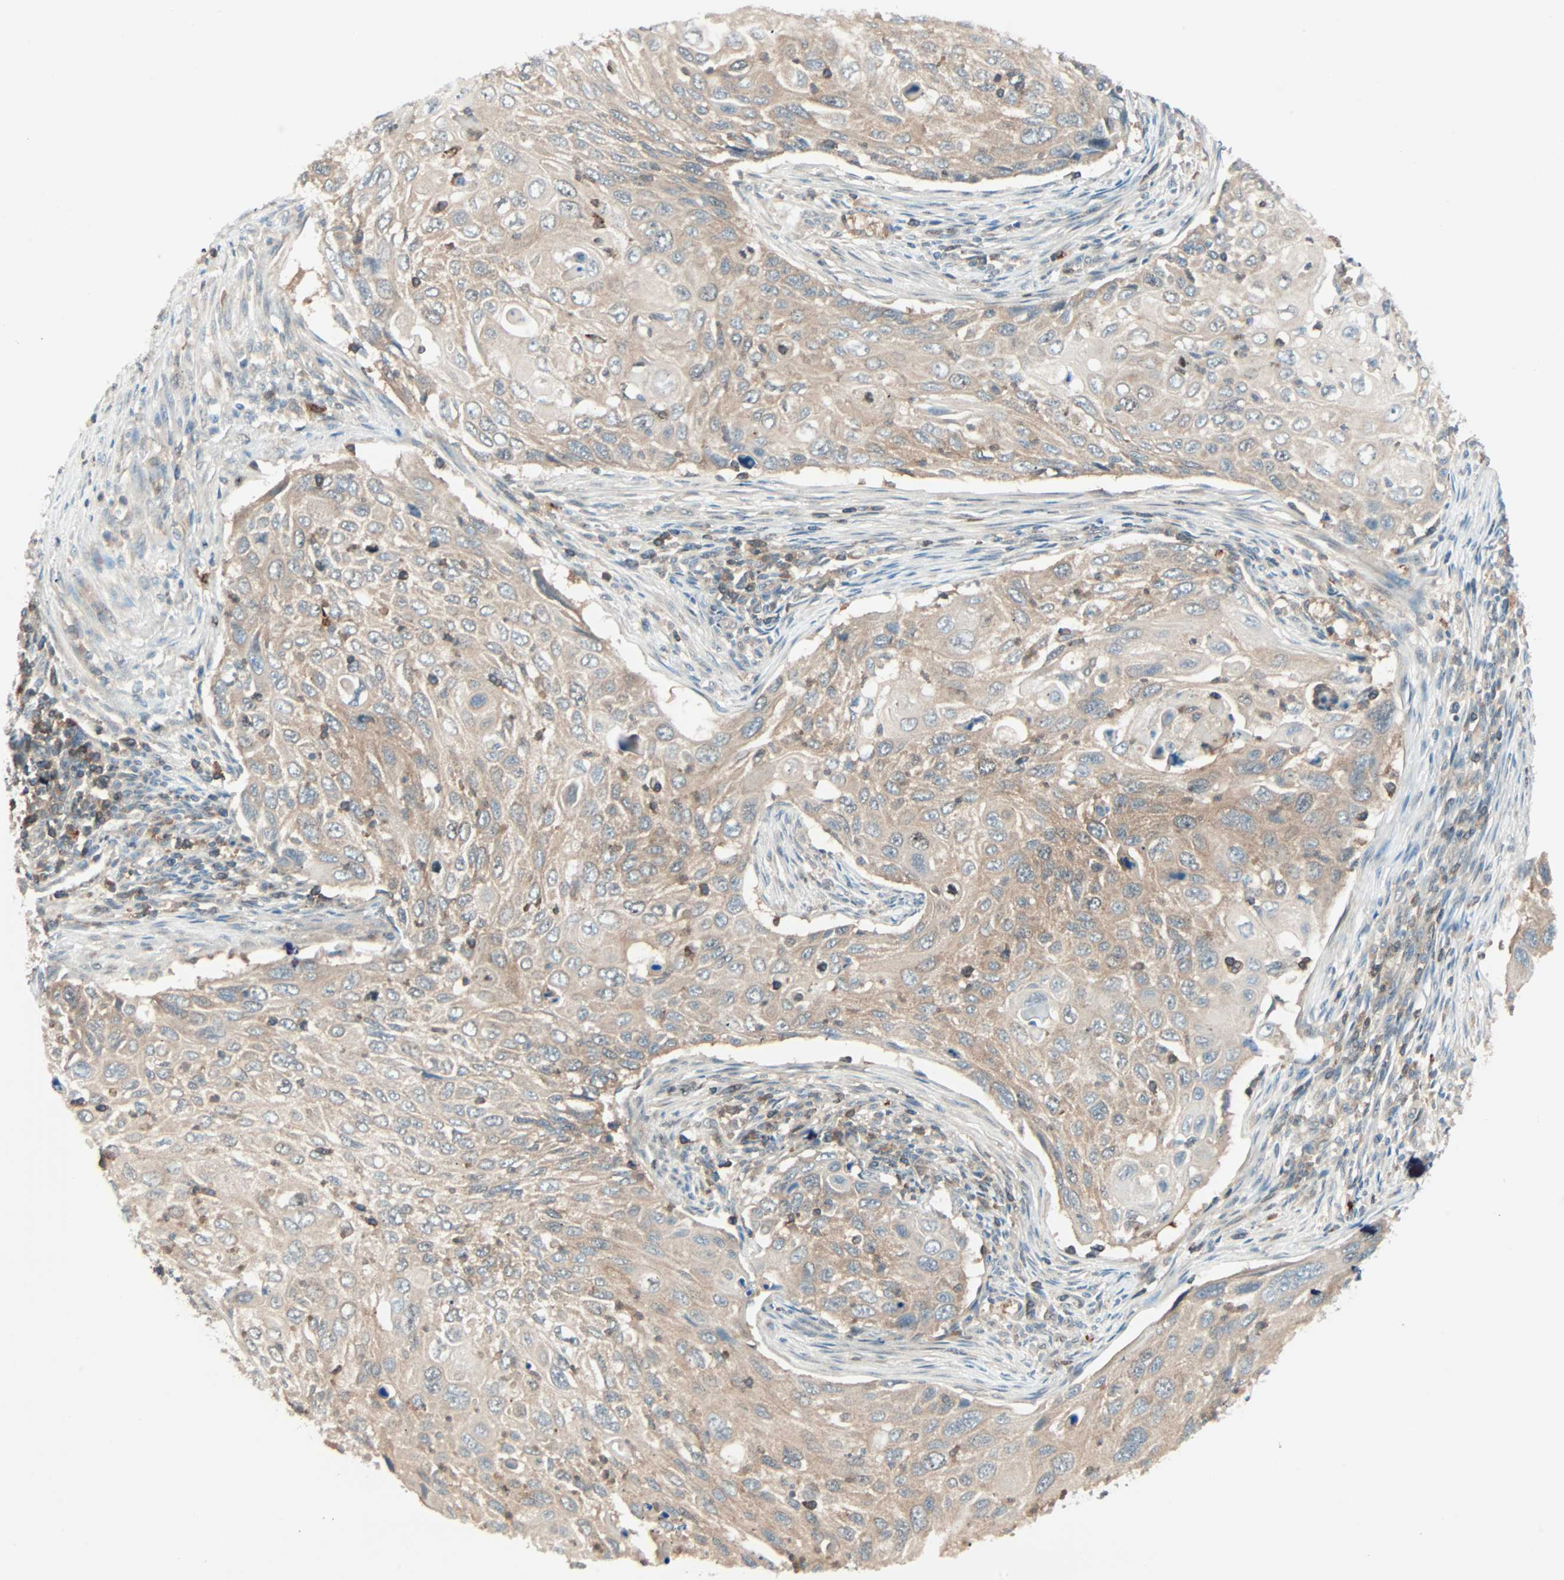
{"staining": {"intensity": "moderate", "quantity": ">75%", "location": "cytoplasmic/membranous"}, "tissue": "cervical cancer", "cell_type": "Tumor cells", "image_type": "cancer", "snomed": [{"axis": "morphology", "description": "Squamous cell carcinoma, NOS"}, {"axis": "topography", "description": "Cervix"}], "caption": "Cervical squamous cell carcinoma stained with DAB immunohistochemistry (IHC) displays medium levels of moderate cytoplasmic/membranous staining in approximately >75% of tumor cells. (DAB IHC, brown staining for protein, blue staining for nuclei).", "gene": "SMIM8", "patient": {"sex": "female", "age": 70}}